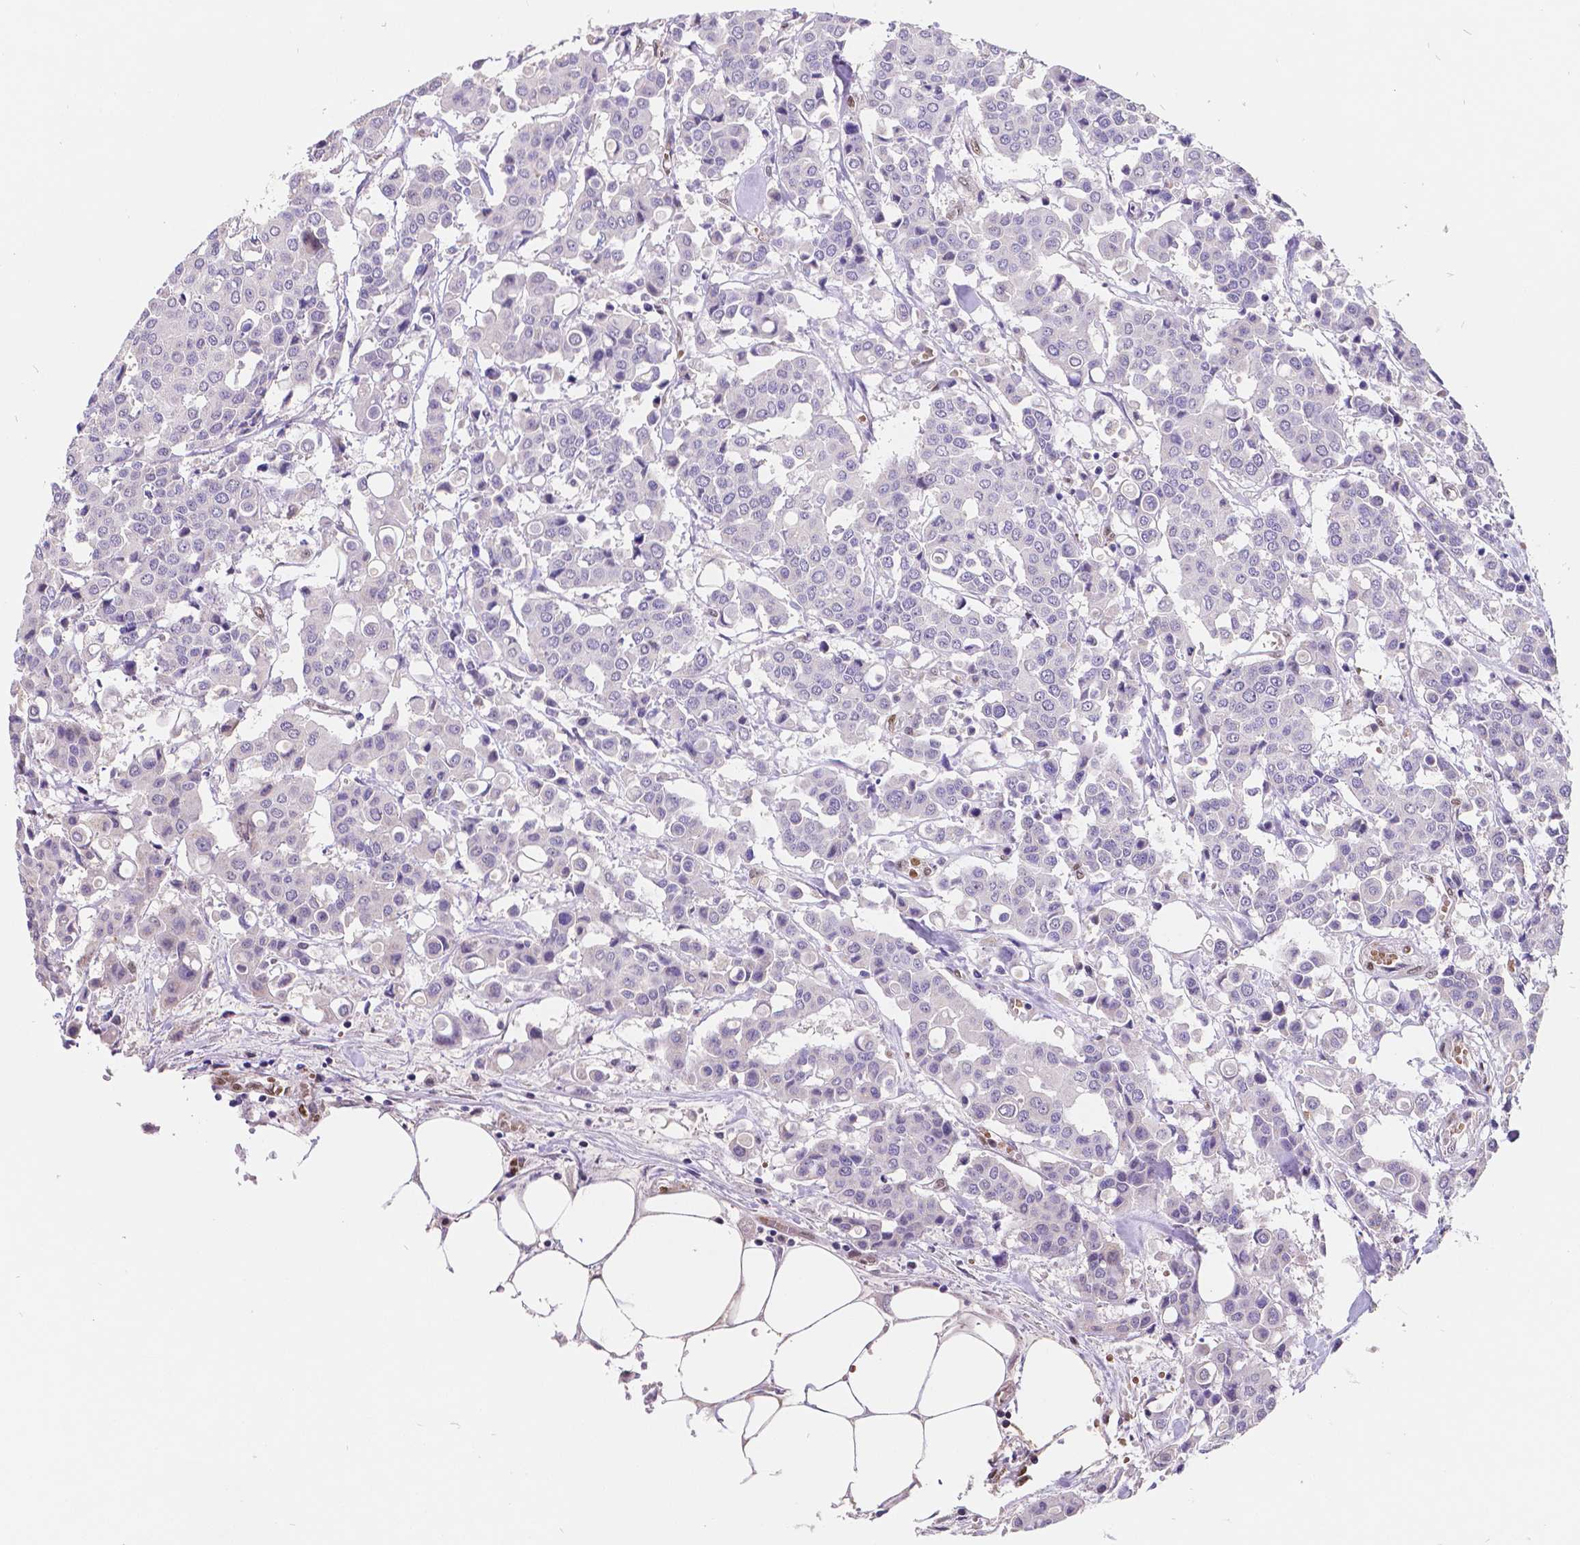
{"staining": {"intensity": "negative", "quantity": "none", "location": "none"}, "tissue": "carcinoid", "cell_type": "Tumor cells", "image_type": "cancer", "snomed": [{"axis": "morphology", "description": "Carcinoid, malignant, NOS"}, {"axis": "topography", "description": "Colon"}], "caption": "Human carcinoid stained for a protein using immunohistochemistry (IHC) displays no expression in tumor cells.", "gene": "MEF2C", "patient": {"sex": "male", "age": 81}}